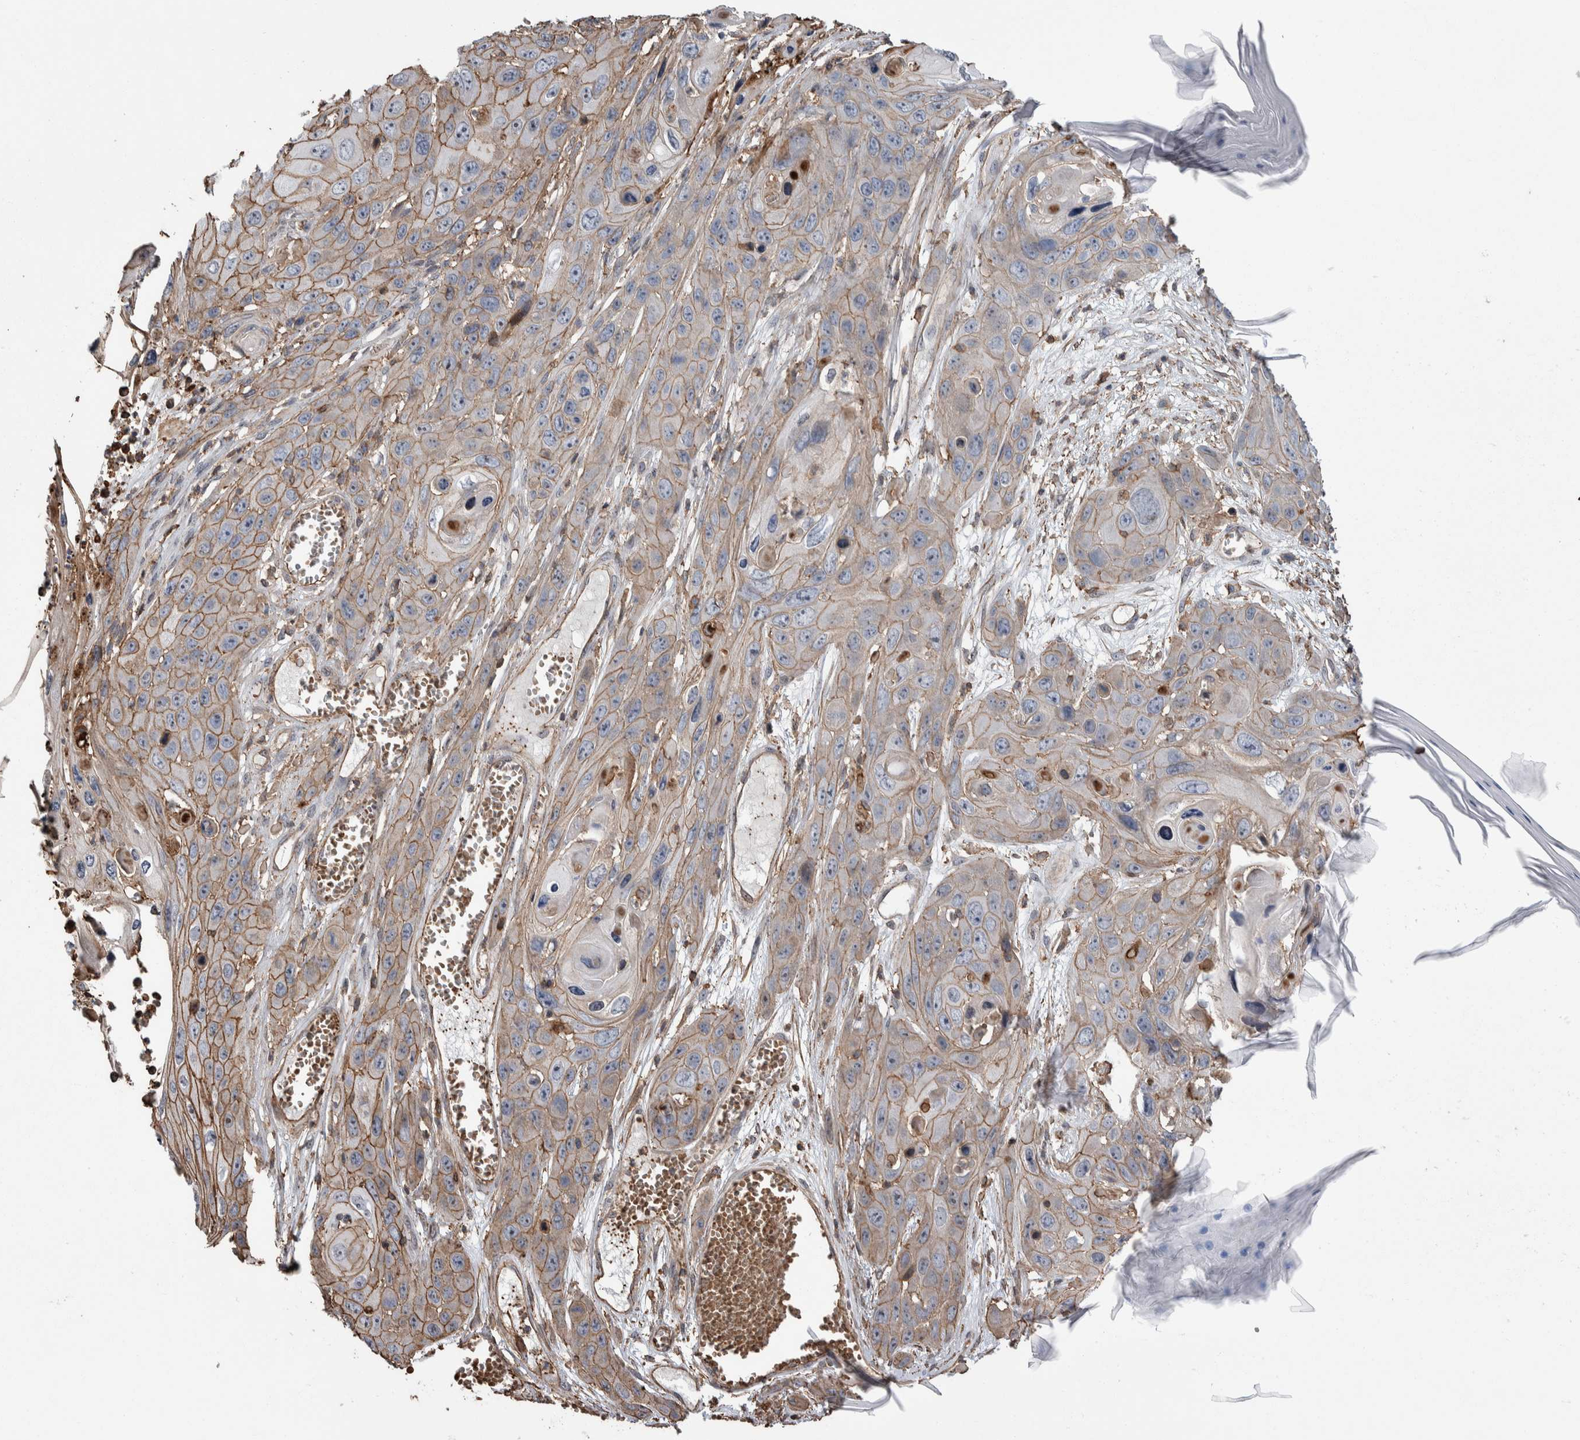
{"staining": {"intensity": "weak", "quantity": ">75%", "location": "cytoplasmic/membranous"}, "tissue": "skin cancer", "cell_type": "Tumor cells", "image_type": "cancer", "snomed": [{"axis": "morphology", "description": "Squamous cell carcinoma, NOS"}, {"axis": "topography", "description": "Skin"}], "caption": "Immunohistochemical staining of human skin squamous cell carcinoma shows low levels of weak cytoplasmic/membranous protein expression in approximately >75% of tumor cells. (Brightfield microscopy of DAB IHC at high magnification).", "gene": "ENPP2", "patient": {"sex": "male", "age": 55}}